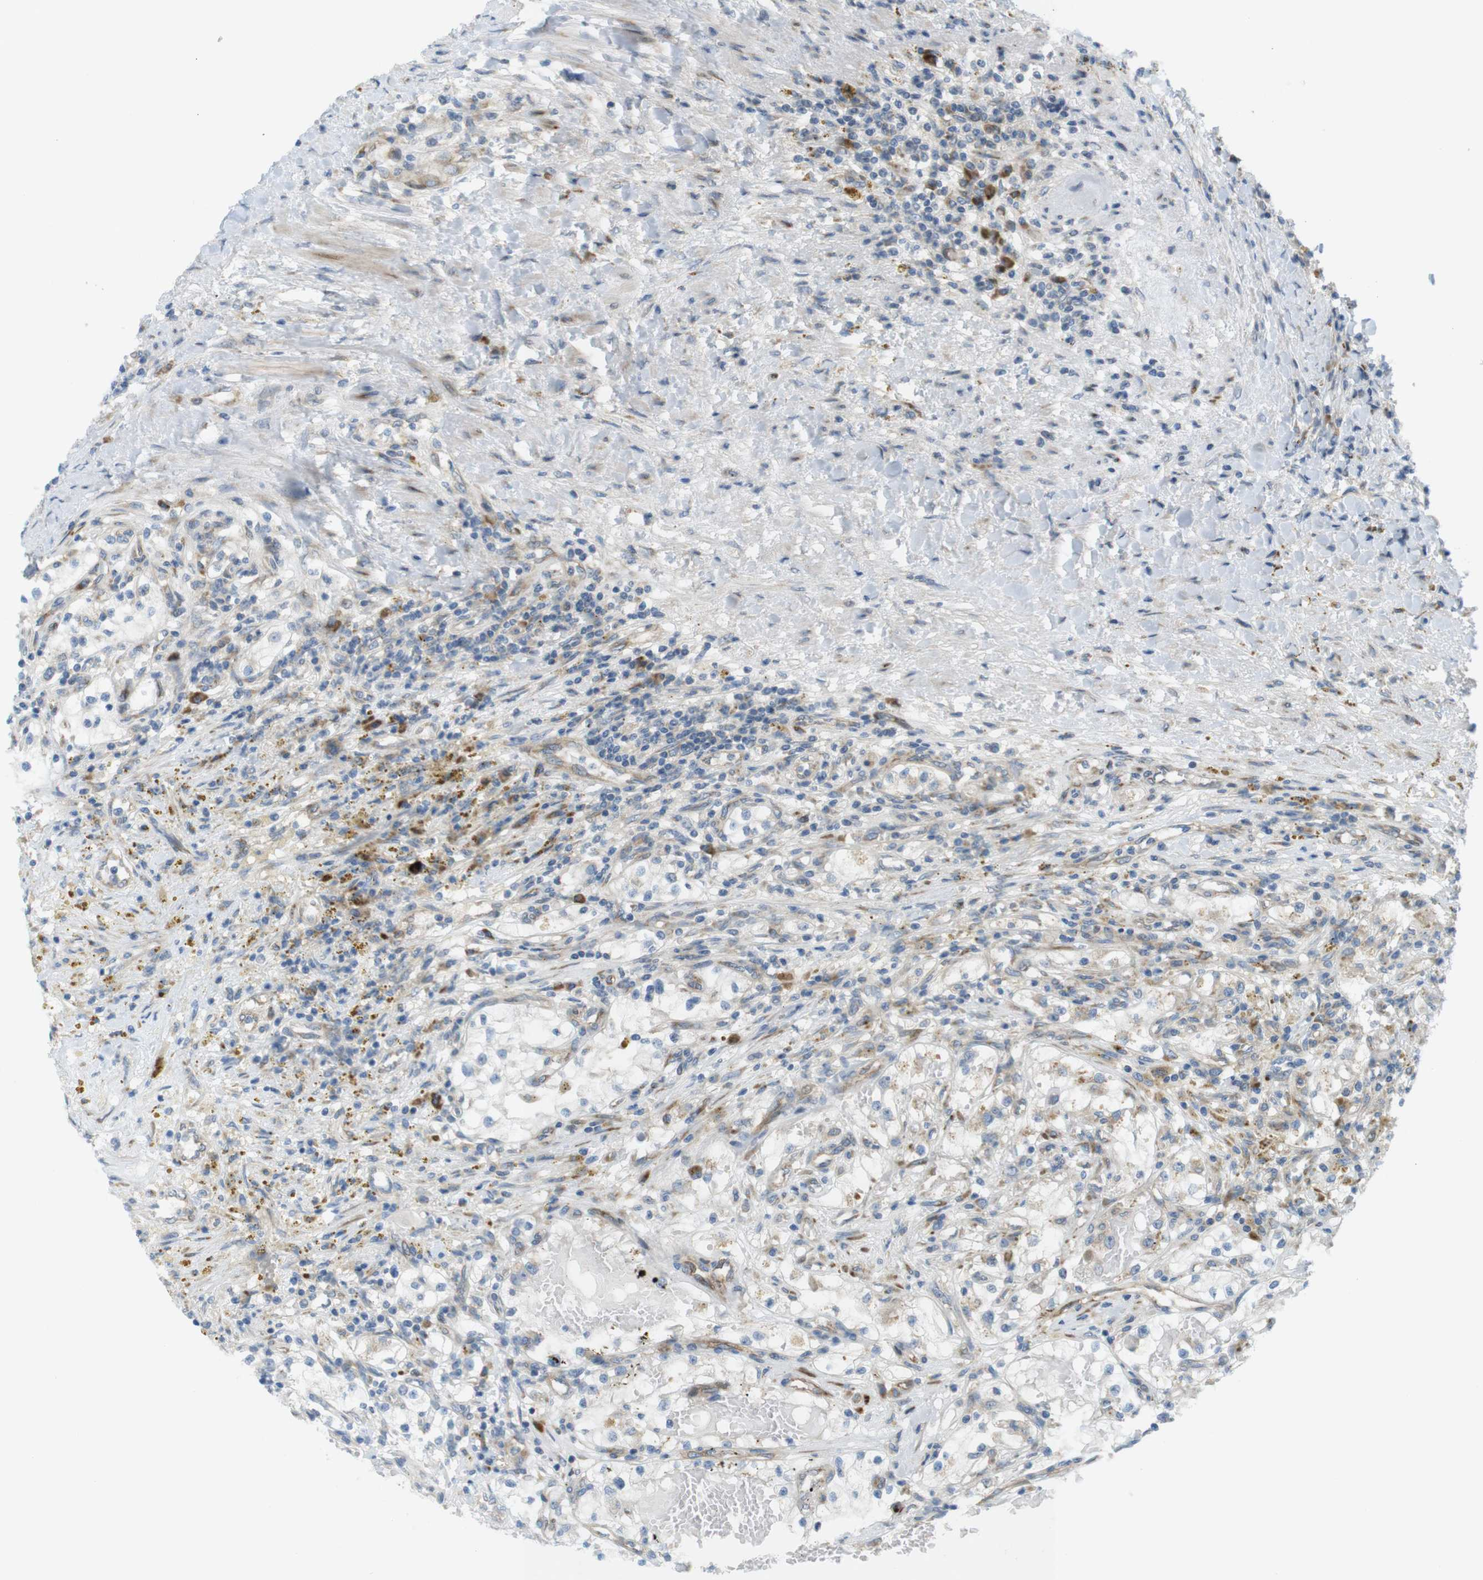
{"staining": {"intensity": "moderate", "quantity": "<25%", "location": "cytoplasmic/membranous"}, "tissue": "renal cancer", "cell_type": "Tumor cells", "image_type": "cancer", "snomed": [{"axis": "morphology", "description": "Adenocarcinoma, NOS"}, {"axis": "topography", "description": "Kidney"}], "caption": "IHC of human renal adenocarcinoma exhibits low levels of moderate cytoplasmic/membranous staining in about <25% of tumor cells. The protein is stained brown, and the nuclei are stained in blue (DAB IHC with brightfield microscopy, high magnification).", "gene": "GJC3", "patient": {"sex": "male", "age": 68}}